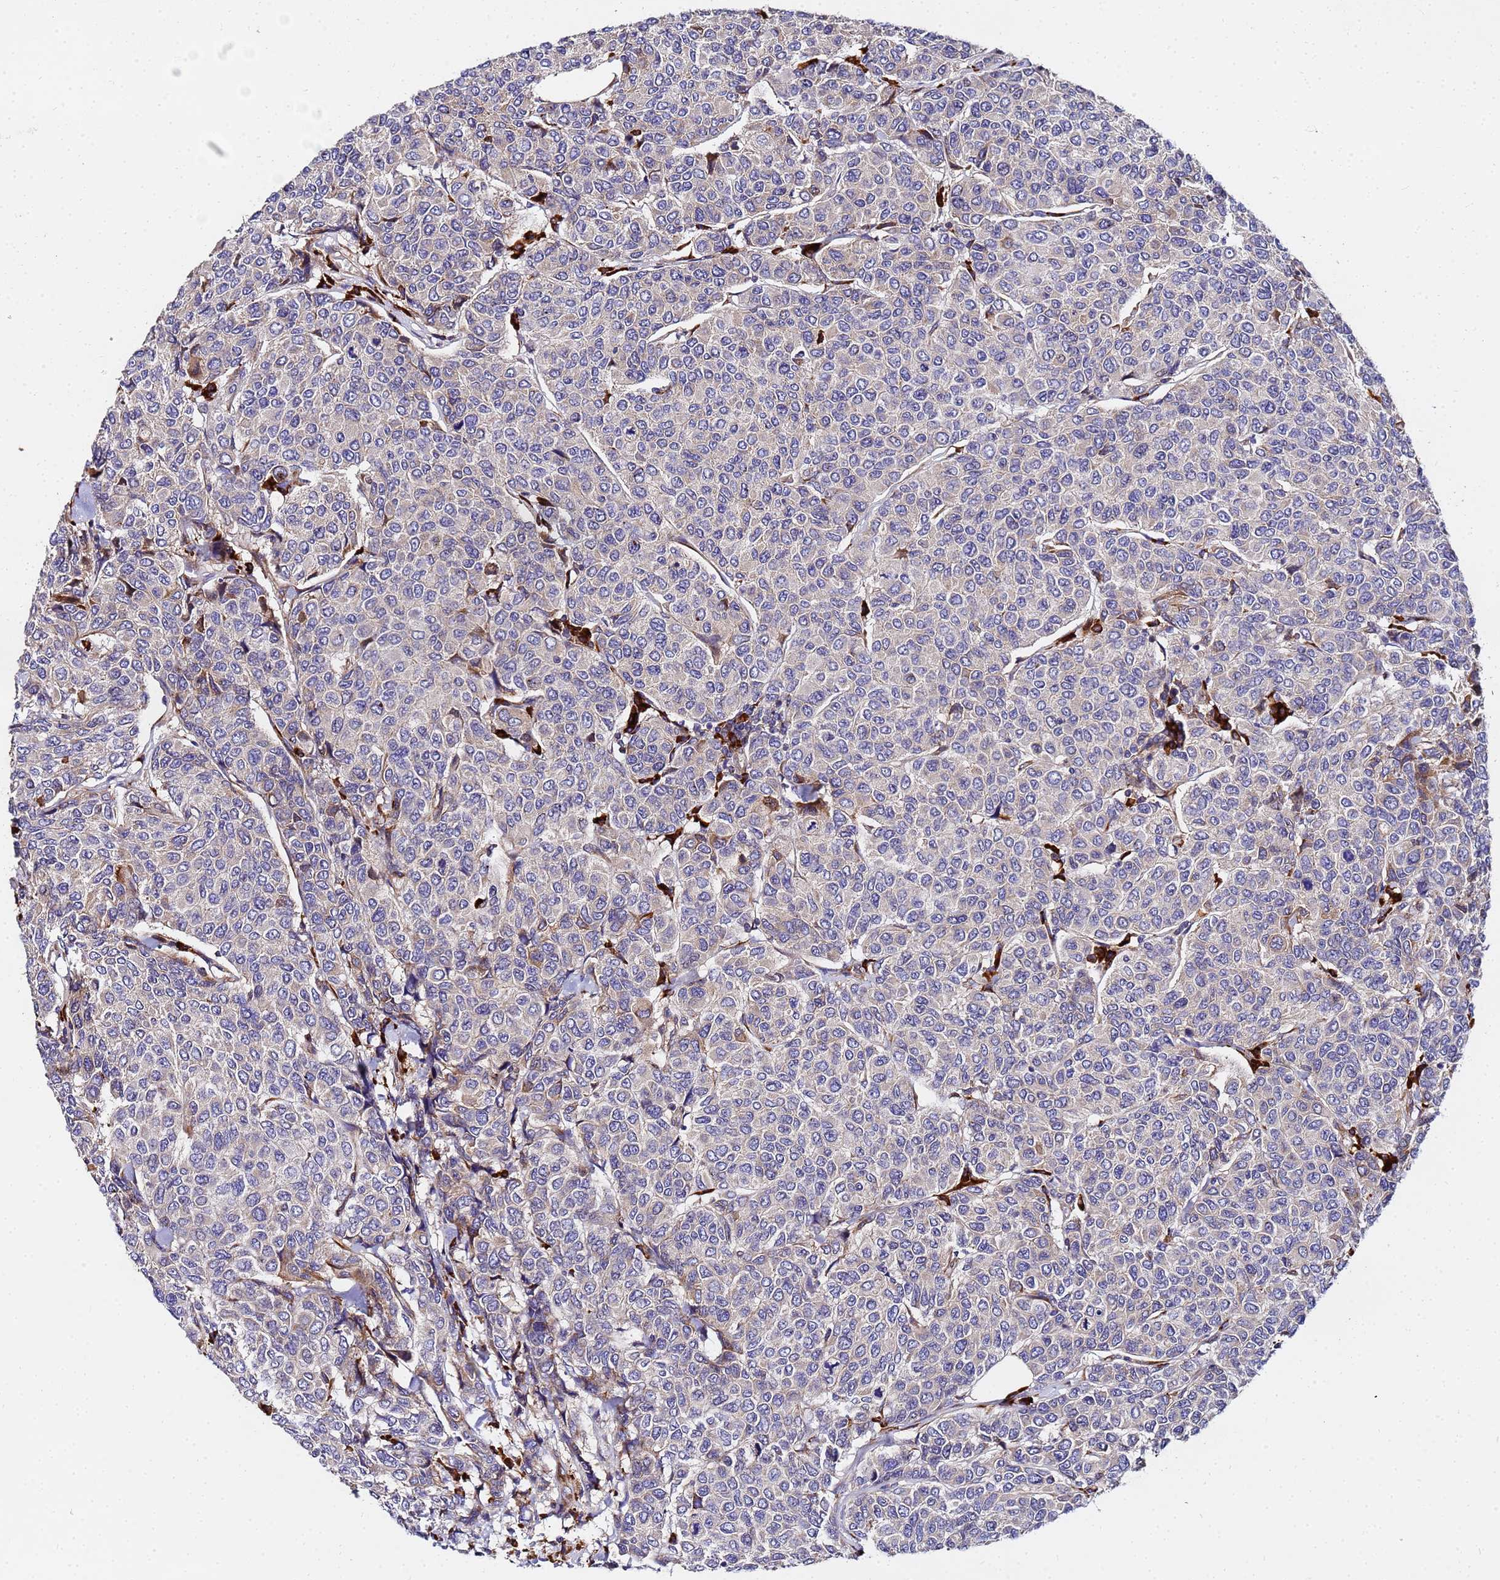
{"staining": {"intensity": "negative", "quantity": "none", "location": "none"}, "tissue": "breast cancer", "cell_type": "Tumor cells", "image_type": "cancer", "snomed": [{"axis": "morphology", "description": "Duct carcinoma"}, {"axis": "topography", "description": "Breast"}], "caption": "Tumor cells show no significant positivity in breast cancer (invasive ductal carcinoma).", "gene": "POM121", "patient": {"sex": "female", "age": 55}}